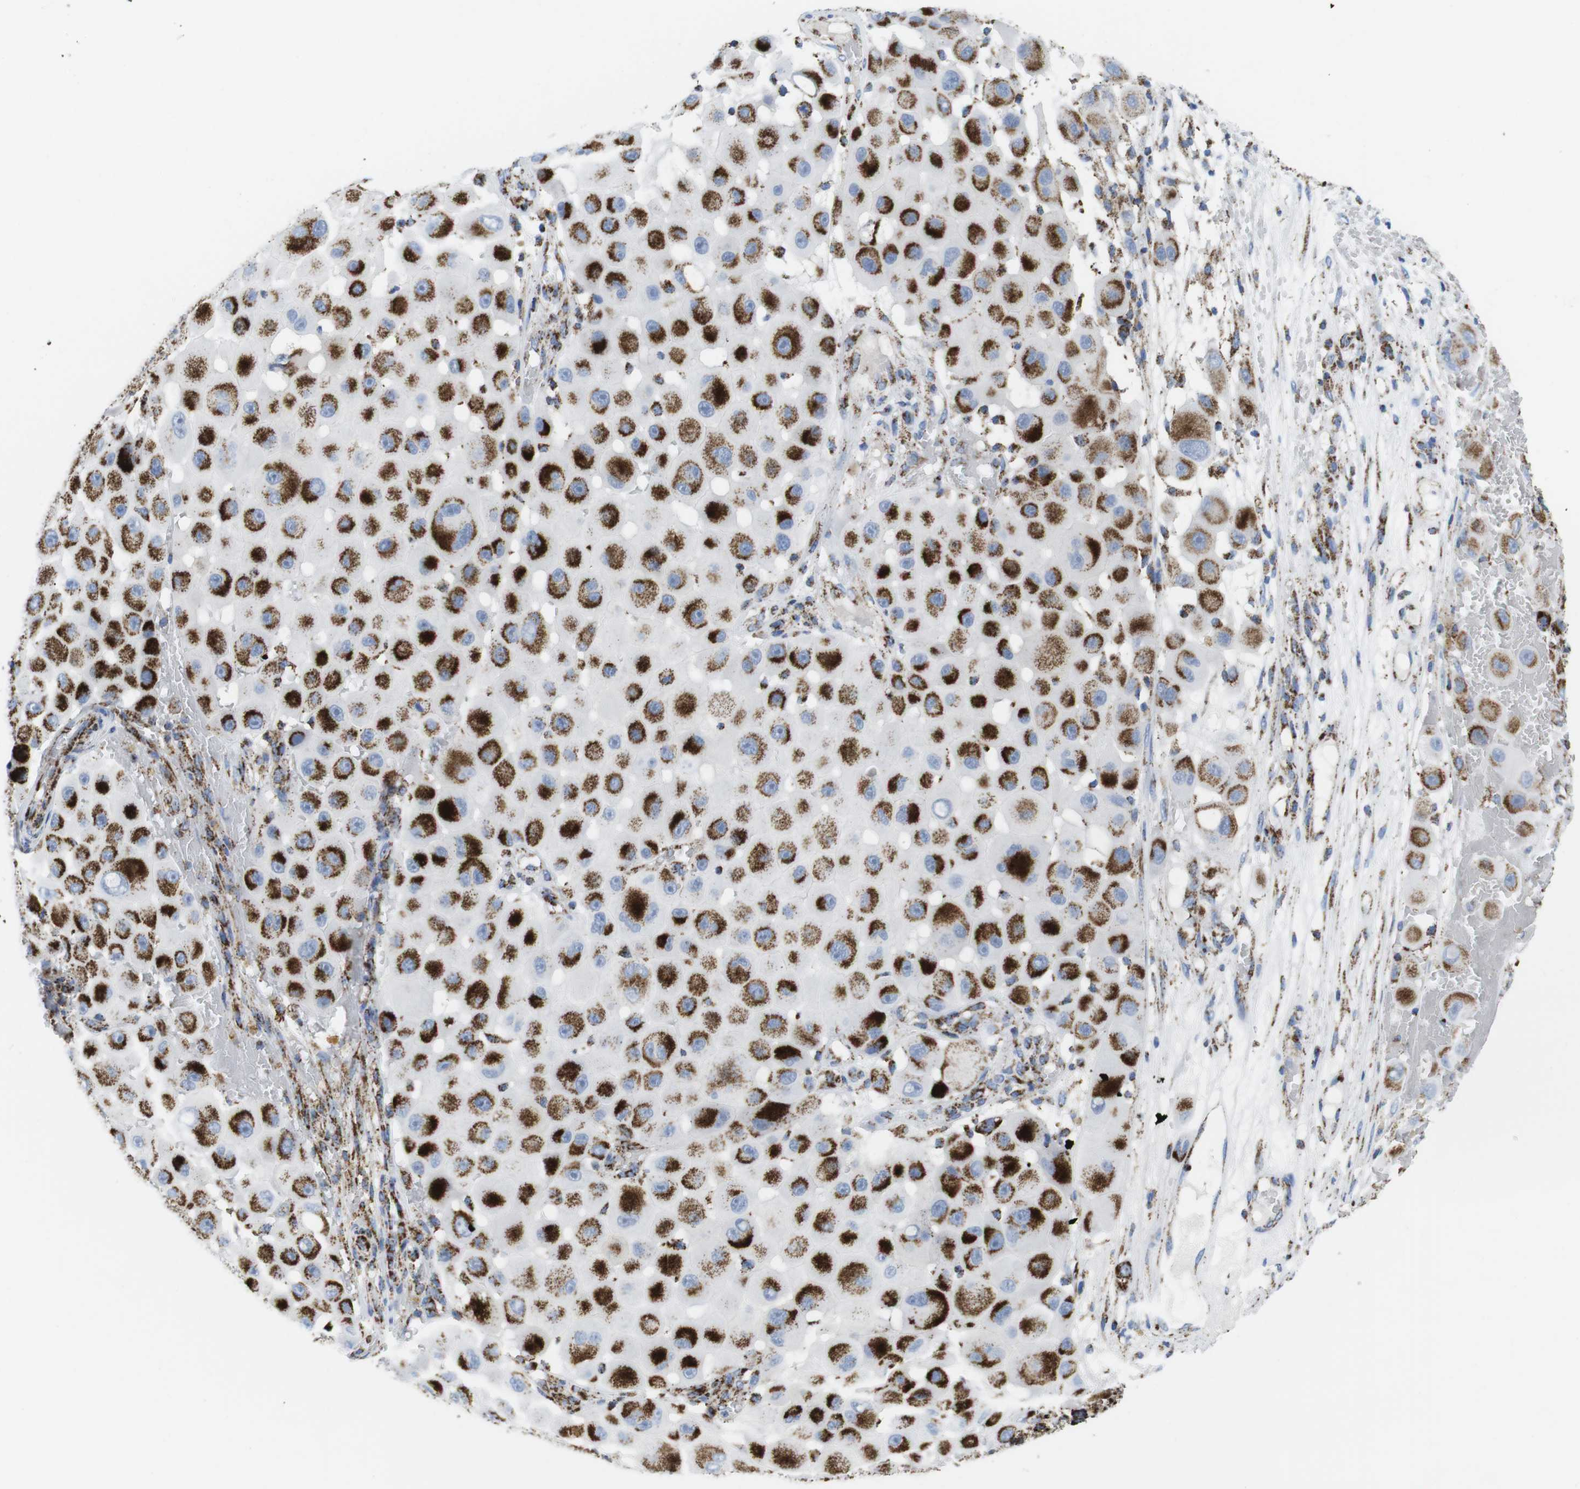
{"staining": {"intensity": "strong", "quantity": ">75%", "location": "cytoplasmic/membranous"}, "tissue": "melanoma", "cell_type": "Tumor cells", "image_type": "cancer", "snomed": [{"axis": "morphology", "description": "Malignant melanoma, NOS"}, {"axis": "topography", "description": "Skin"}], "caption": "Malignant melanoma stained with a brown dye displays strong cytoplasmic/membranous positive positivity in approximately >75% of tumor cells.", "gene": "ATP5PO", "patient": {"sex": "female", "age": 81}}